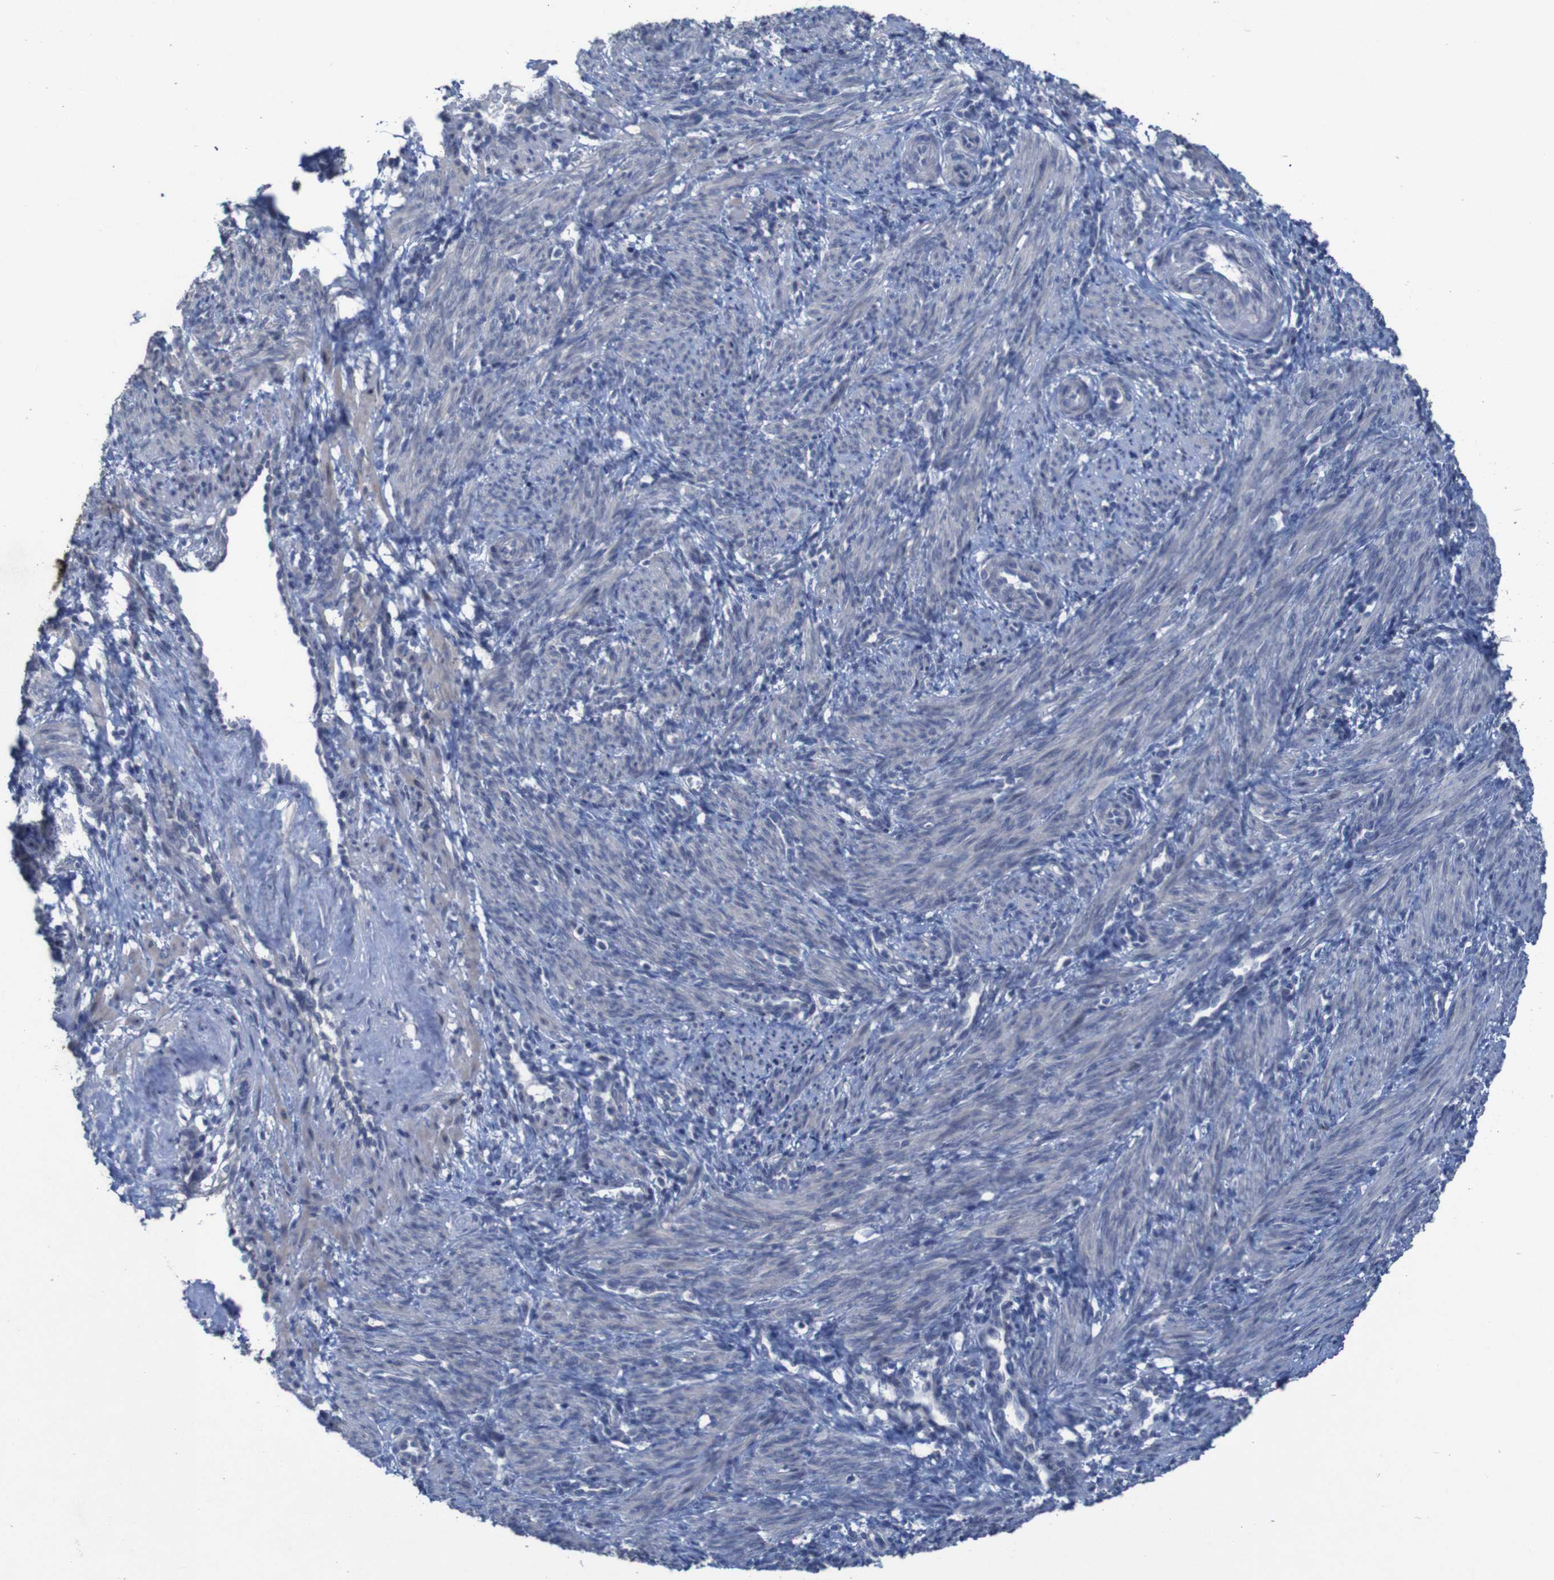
{"staining": {"intensity": "weak", "quantity": "<25%", "location": "cytoplasmic/membranous"}, "tissue": "smooth muscle", "cell_type": "Smooth muscle cells", "image_type": "normal", "snomed": [{"axis": "morphology", "description": "Normal tissue, NOS"}, {"axis": "topography", "description": "Endometrium"}], "caption": "This histopathology image is of unremarkable smooth muscle stained with immunohistochemistry (IHC) to label a protein in brown with the nuclei are counter-stained blue. There is no staining in smooth muscle cells.", "gene": "CLDN18", "patient": {"sex": "female", "age": 33}}